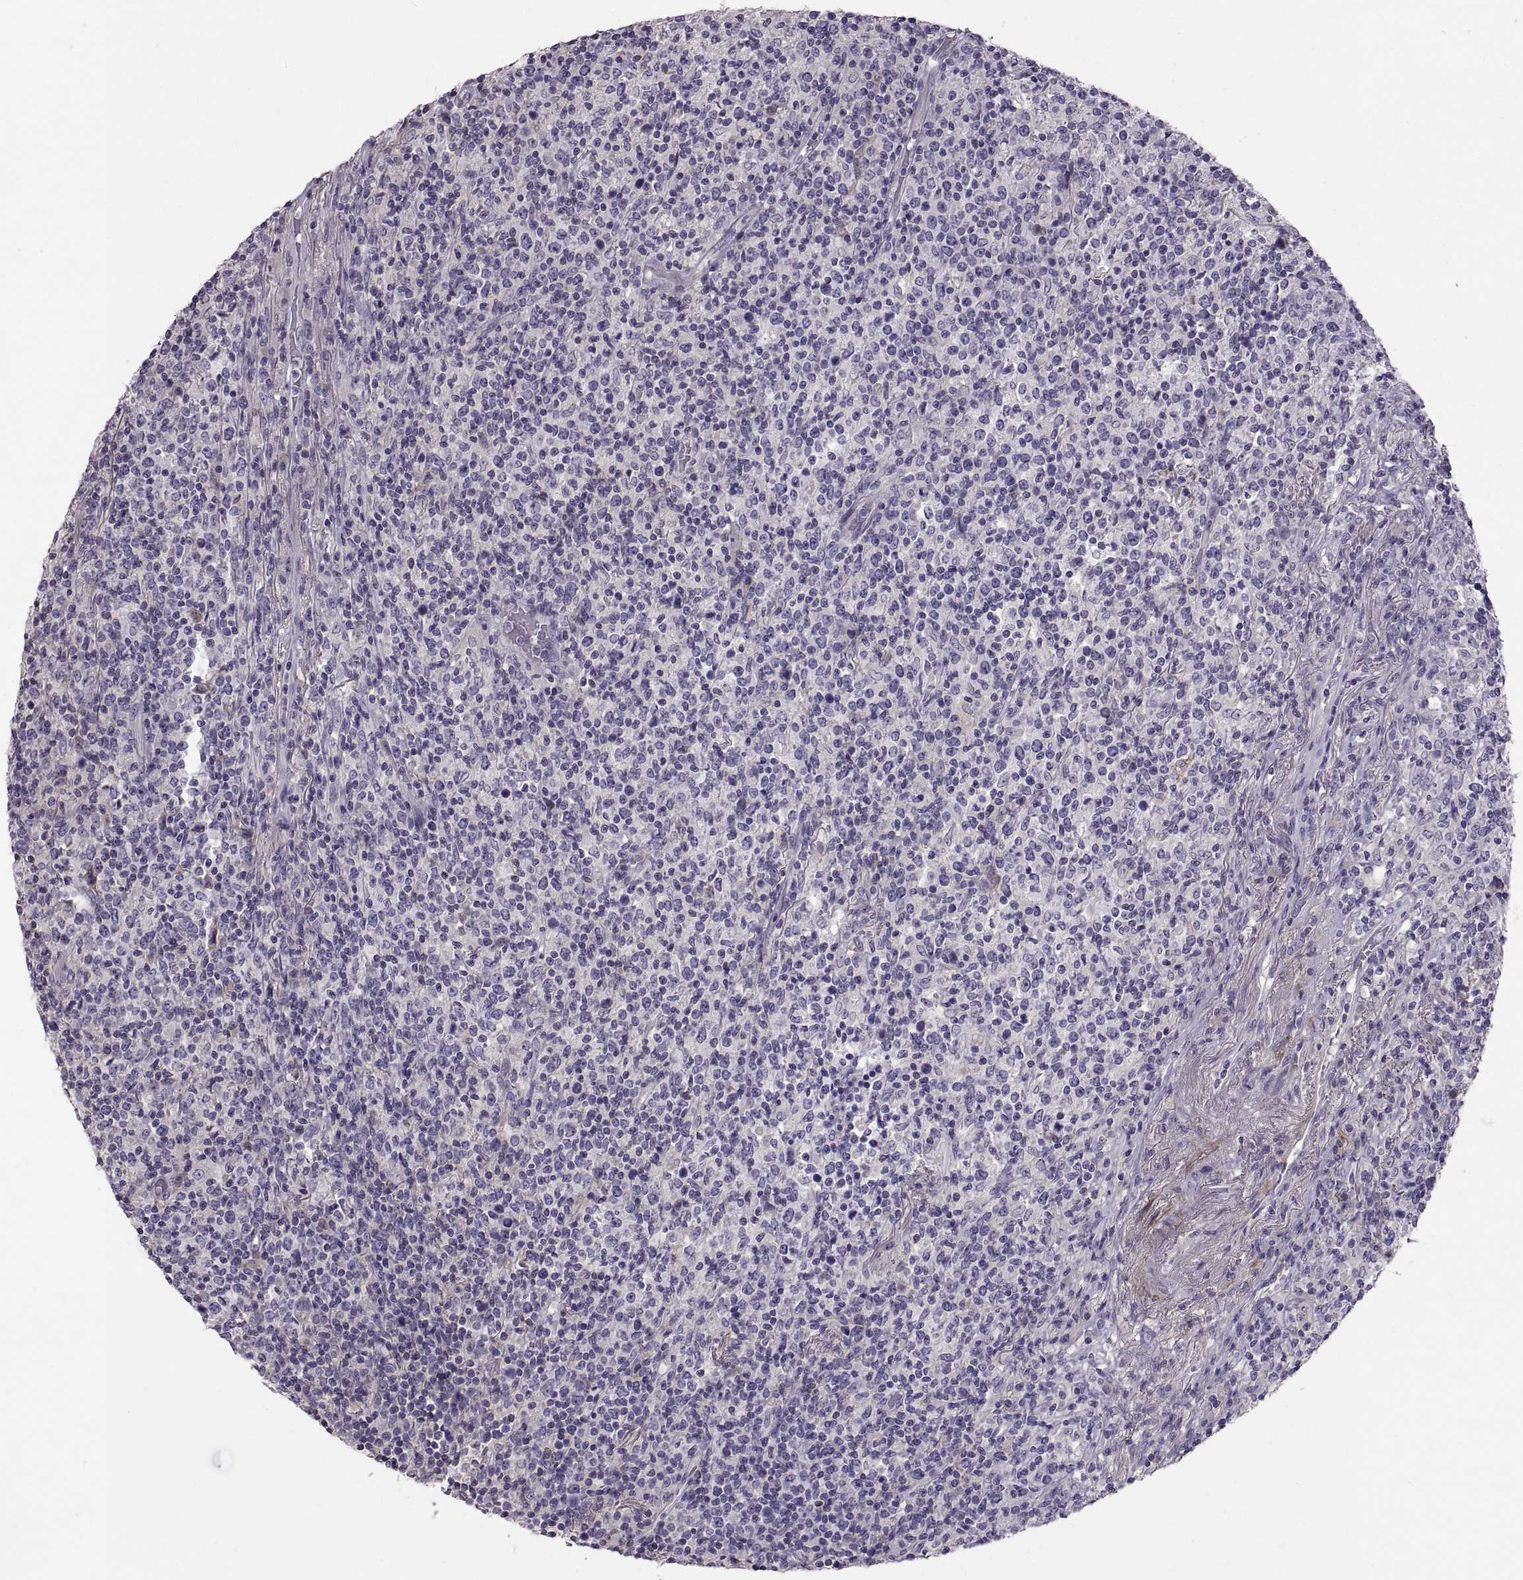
{"staining": {"intensity": "negative", "quantity": "none", "location": "none"}, "tissue": "lymphoma", "cell_type": "Tumor cells", "image_type": "cancer", "snomed": [{"axis": "morphology", "description": "Malignant lymphoma, non-Hodgkin's type, High grade"}, {"axis": "topography", "description": "Lung"}], "caption": "Tumor cells show no significant staining in high-grade malignant lymphoma, non-Hodgkin's type.", "gene": "WFDC8", "patient": {"sex": "male", "age": 79}}